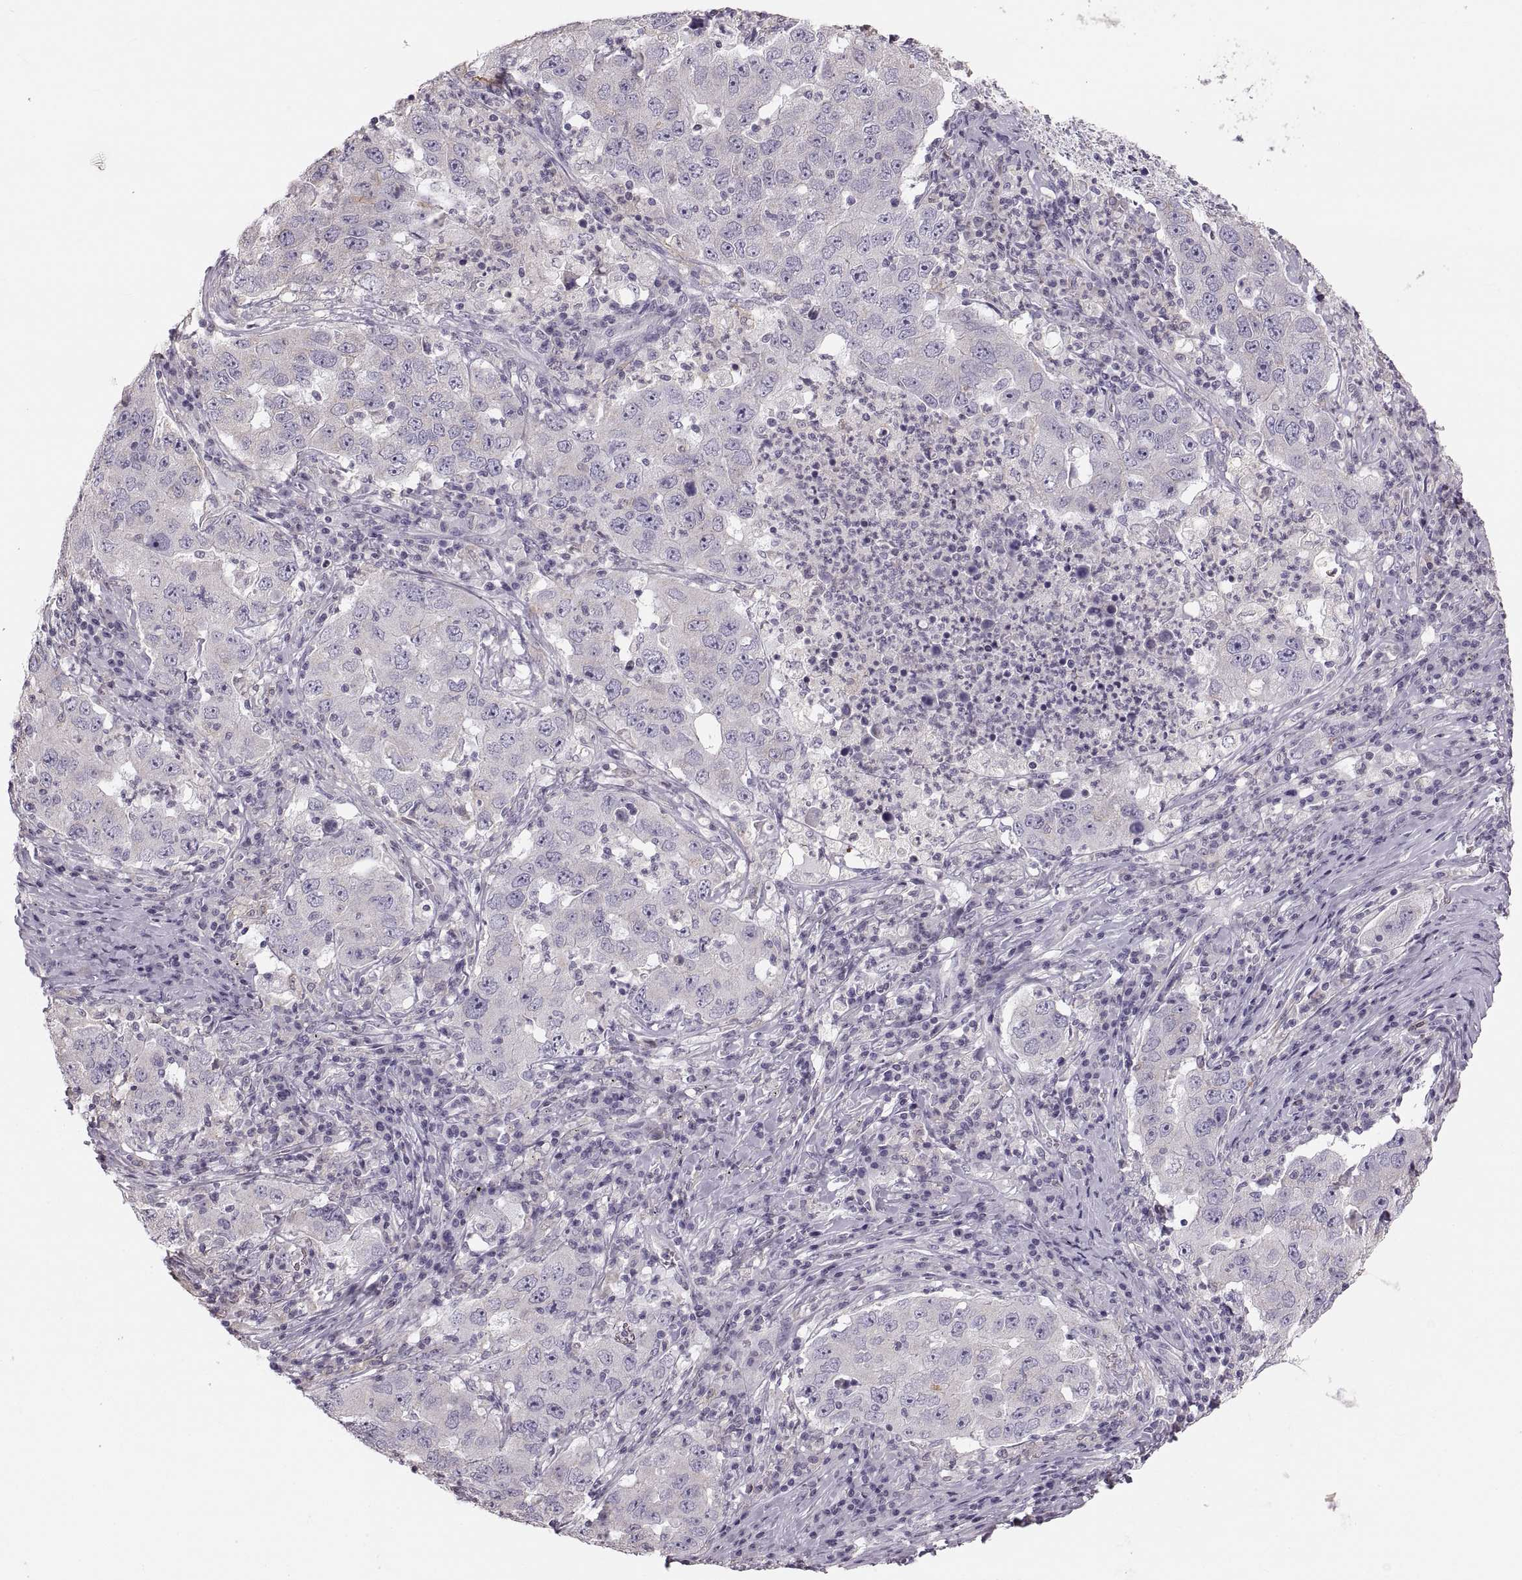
{"staining": {"intensity": "negative", "quantity": "none", "location": "none"}, "tissue": "lung cancer", "cell_type": "Tumor cells", "image_type": "cancer", "snomed": [{"axis": "morphology", "description": "Adenocarcinoma, NOS"}, {"axis": "topography", "description": "Lung"}], "caption": "Tumor cells show no significant expression in lung cancer (adenocarcinoma). The staining was performed using DAB (3,3'-diaminobenzidine) to visualize the protein expression in brown, while the nuclei were stained in blue with hematoxylin (Magnification: 20x).", "gene": "RUNDC3A", "patient": {"sex": "male", "age": 73}}